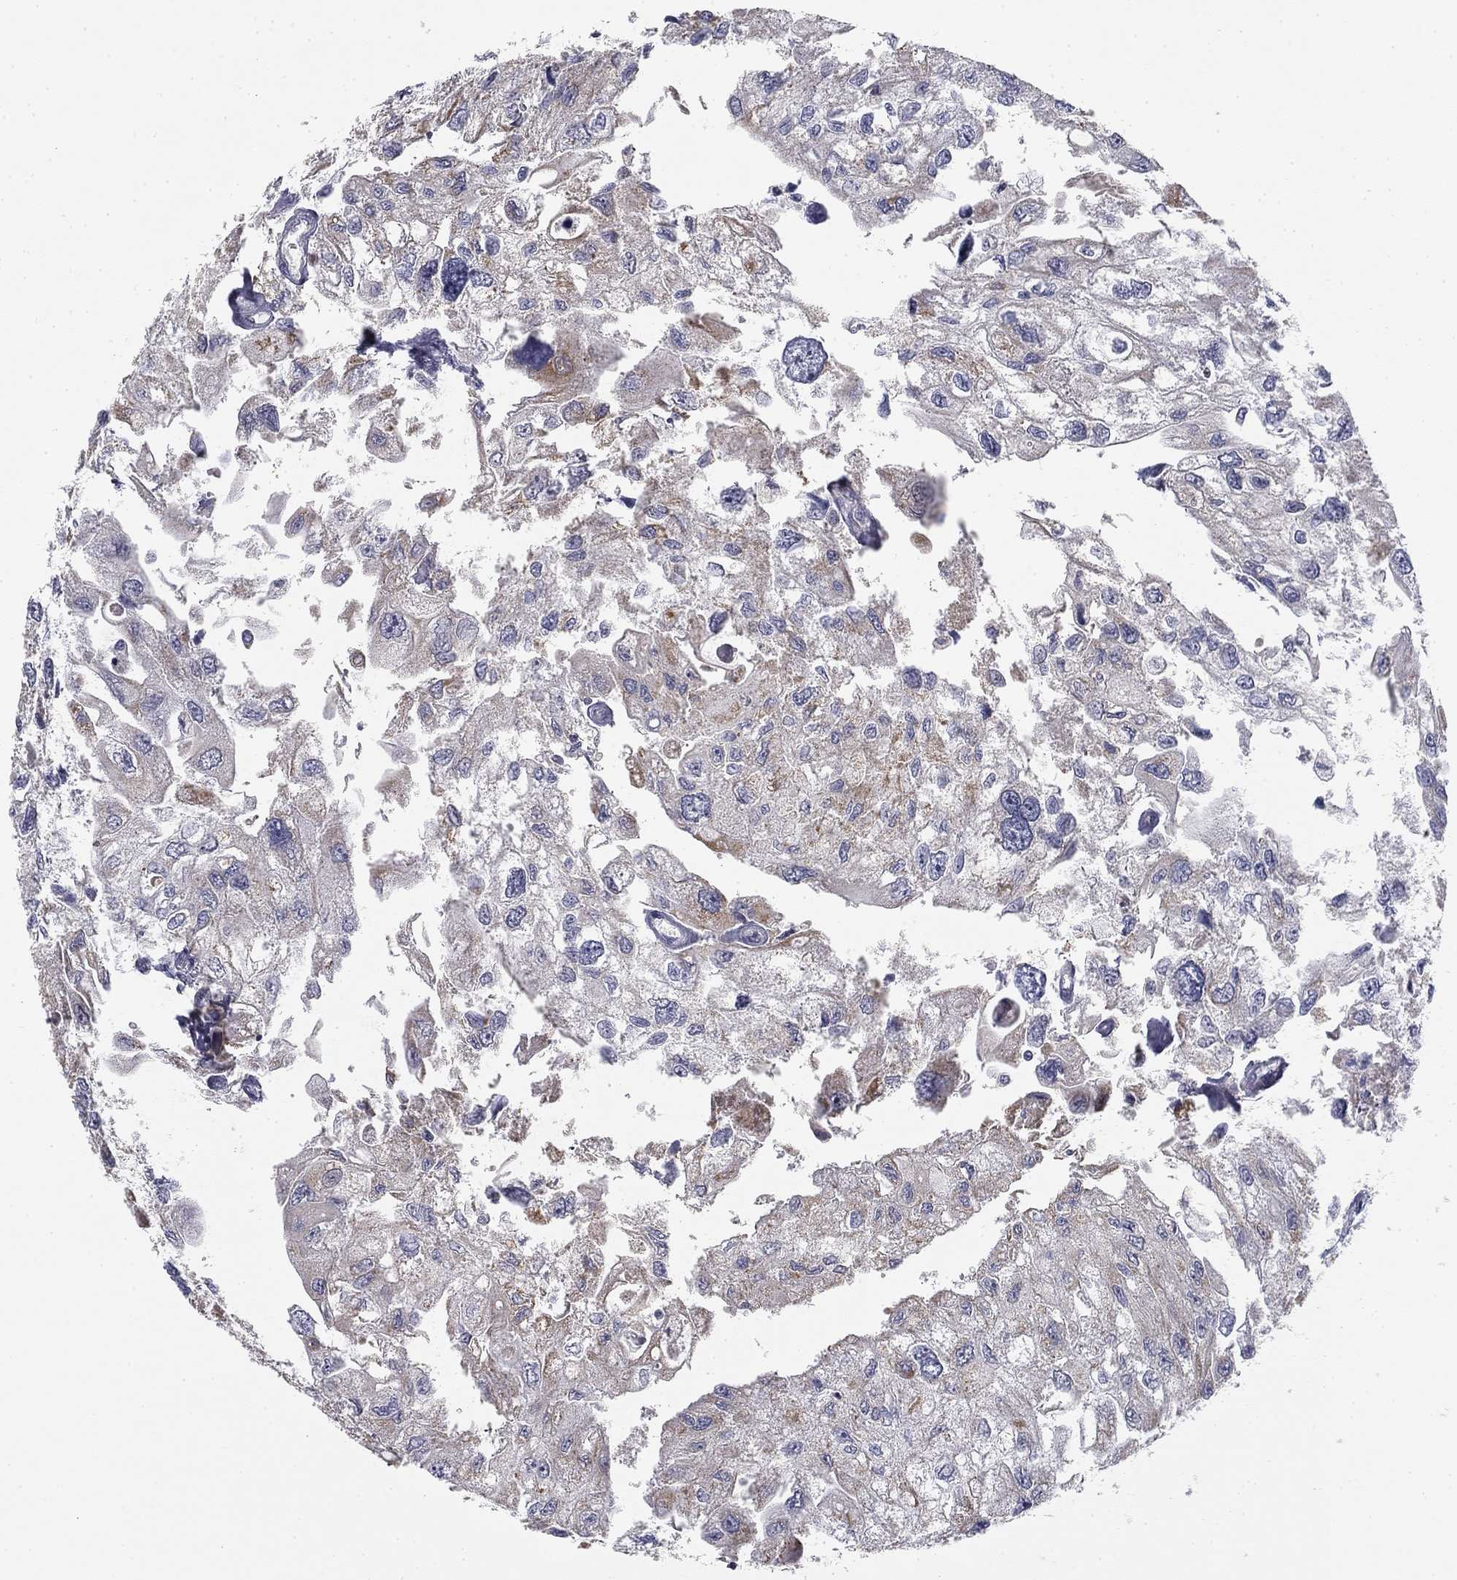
{"staining": {"intensity": "moderate", "quantity": "<25%", "location": "cytoplasmic/membranous"}, "tissue": "urothelial cancer", "cell_type": "Tumor cells", "image_type": "cancer", "snomed": [{"axis": "morphology", "description": "Urothelial carcinoma, High grade"}, {"axis": "topography", "description": "Urinary bladder"}], "caption": "High-magnification brightfield microscopy of urothelial cancer stained with DAB (brown) and counterstained with hematoxylin (blue). tumor cells exhibit moderate cytoplasmic/membranous positivity is identified in approximately<25% of cells. Ihc stains the protein in brown and the nuclei are stained blue.", "gene": "SLC2A9", "patient": {"sex": "male", "age": 59}}